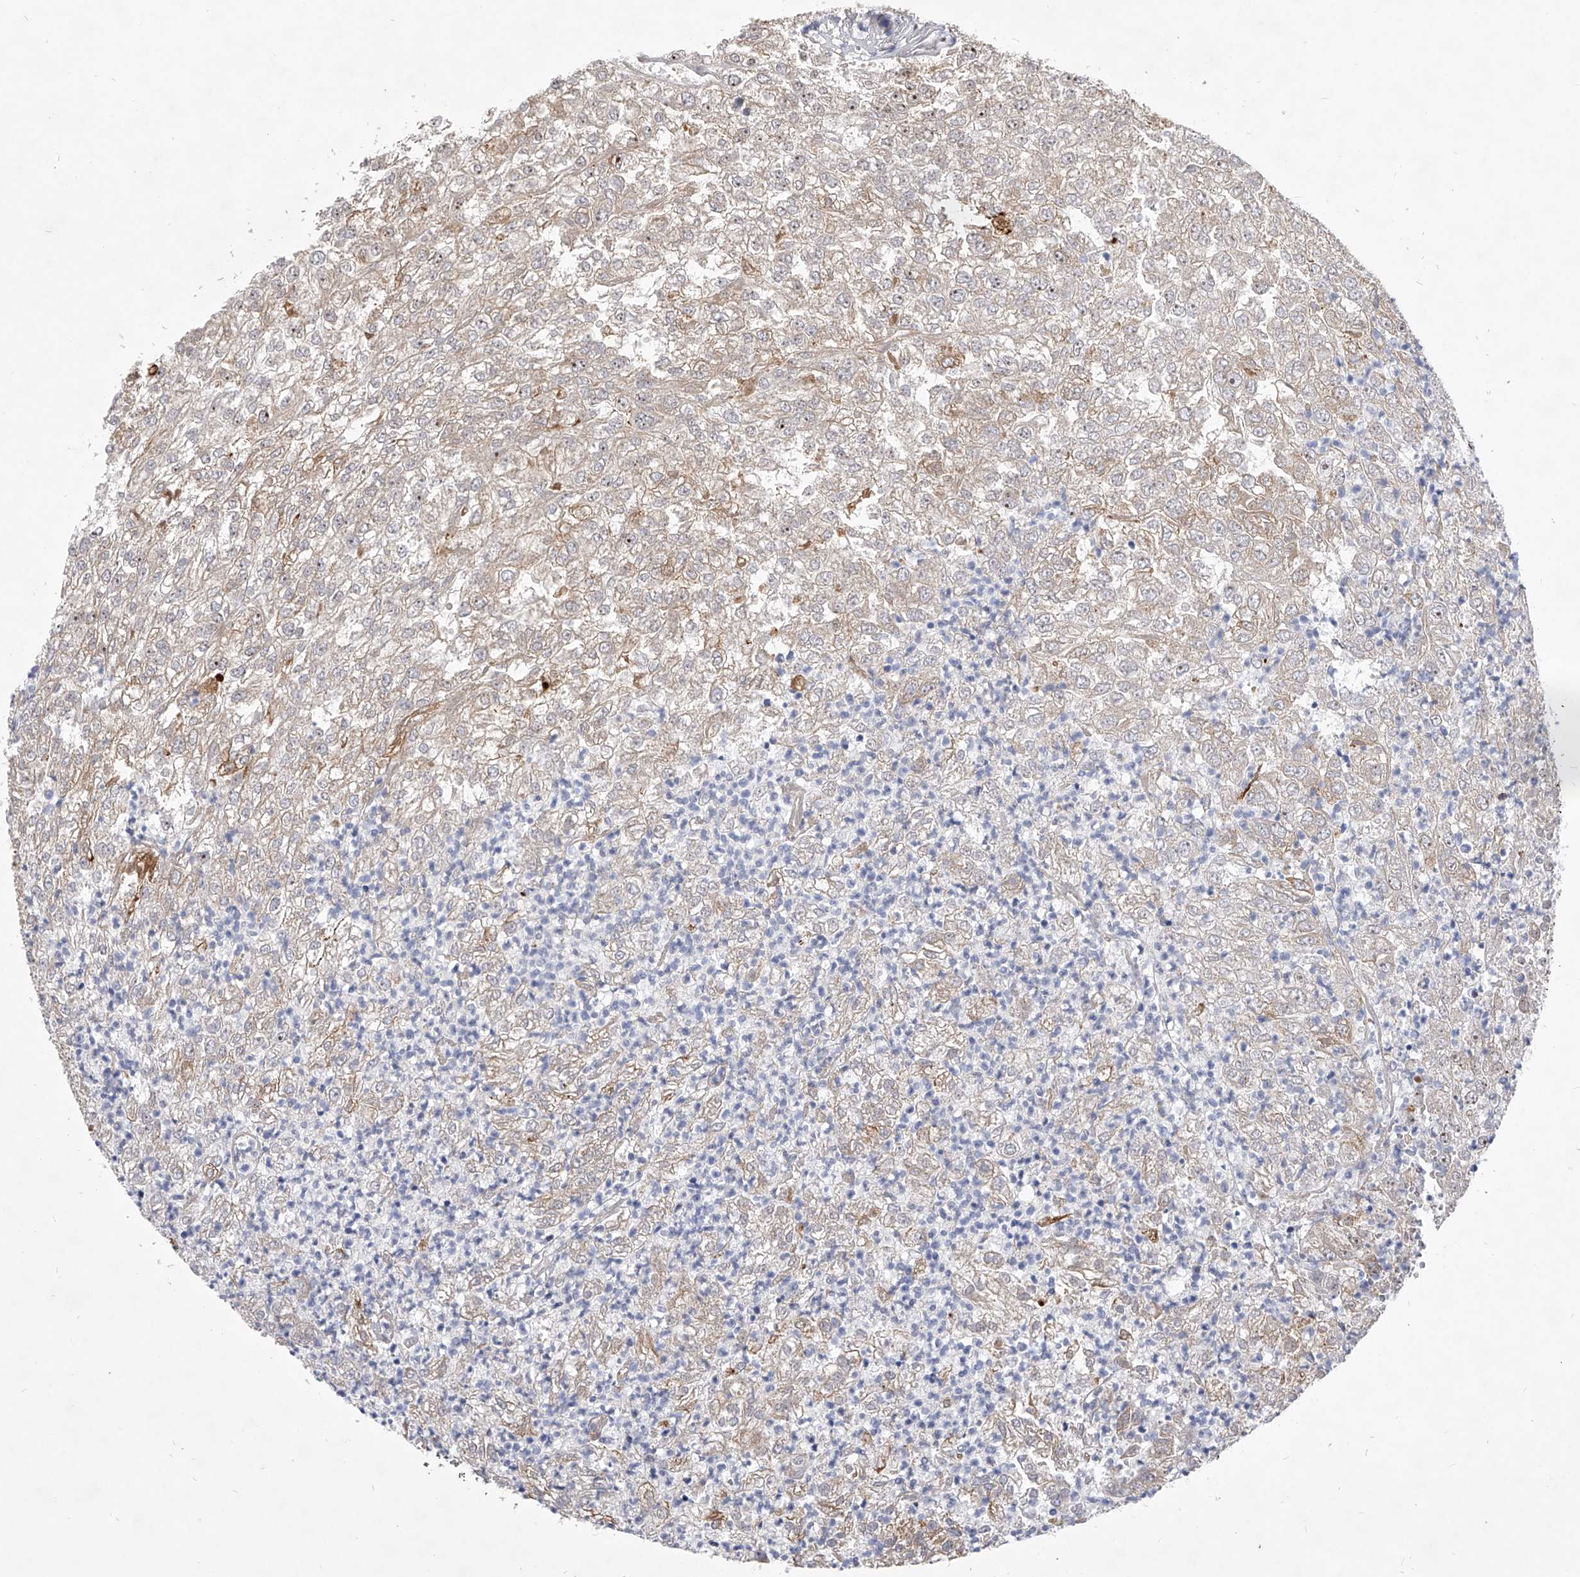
{"staining": {"intensity": "negative", "quantity": "none", "location": "none"}, "tissue": "renal cancer", "cell_type": "Tumor cells", "image_type": "cancer", "snomed": [{"axis": "morphology", "description": "Adenocarcinoma, NOS"}, {"axis": "topography", "description": "Kidney"}], "caption": "Immunohistochemistry (IHC) micrograph of neoplastic tissue: human adenocarcinoma (renal) stained with DAB displays no significant protein positivity in tumor cells.", "gene": "MINDY4", "patient": {"sex": "female", "age": 54}}